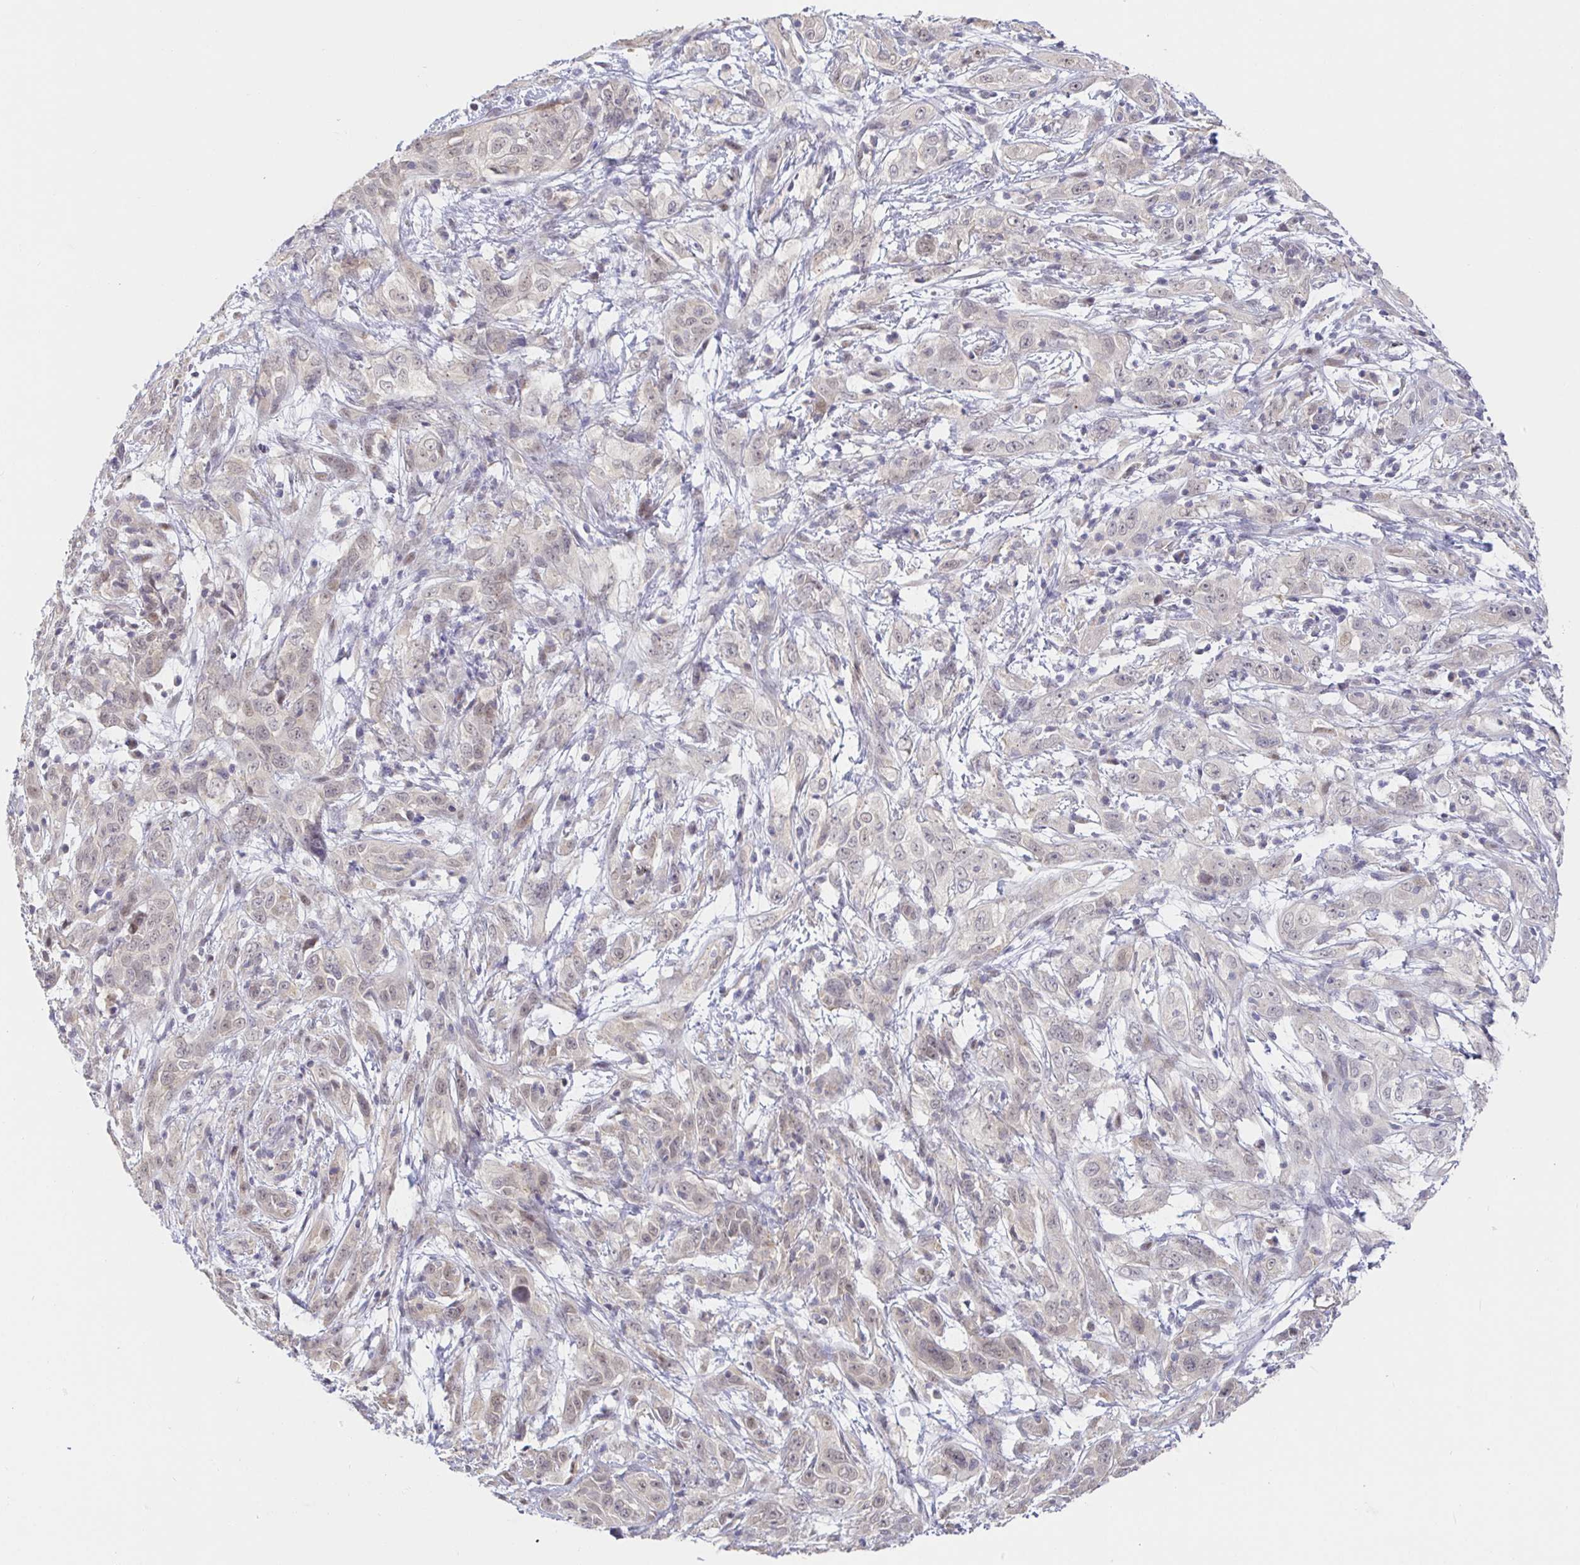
{"staining": {"intensity": "negative", "quantity": "none", "location": "none"}, "tissue": "cervical cancer", "cell_type": "Tumor cells", "image_type": "cancer", "snomed": [{"axis": "morphology", "description": "Adenocarcinoma, NOS"}, {"axis": "topography", "description": "Cervix"}], "caption": "Immunohistochemistry (IHC) of cervical adenocarcinoma shows no positivity in tumor cells.", "gene": "CIT", "patient": {"sex": "female", "age": 40}}